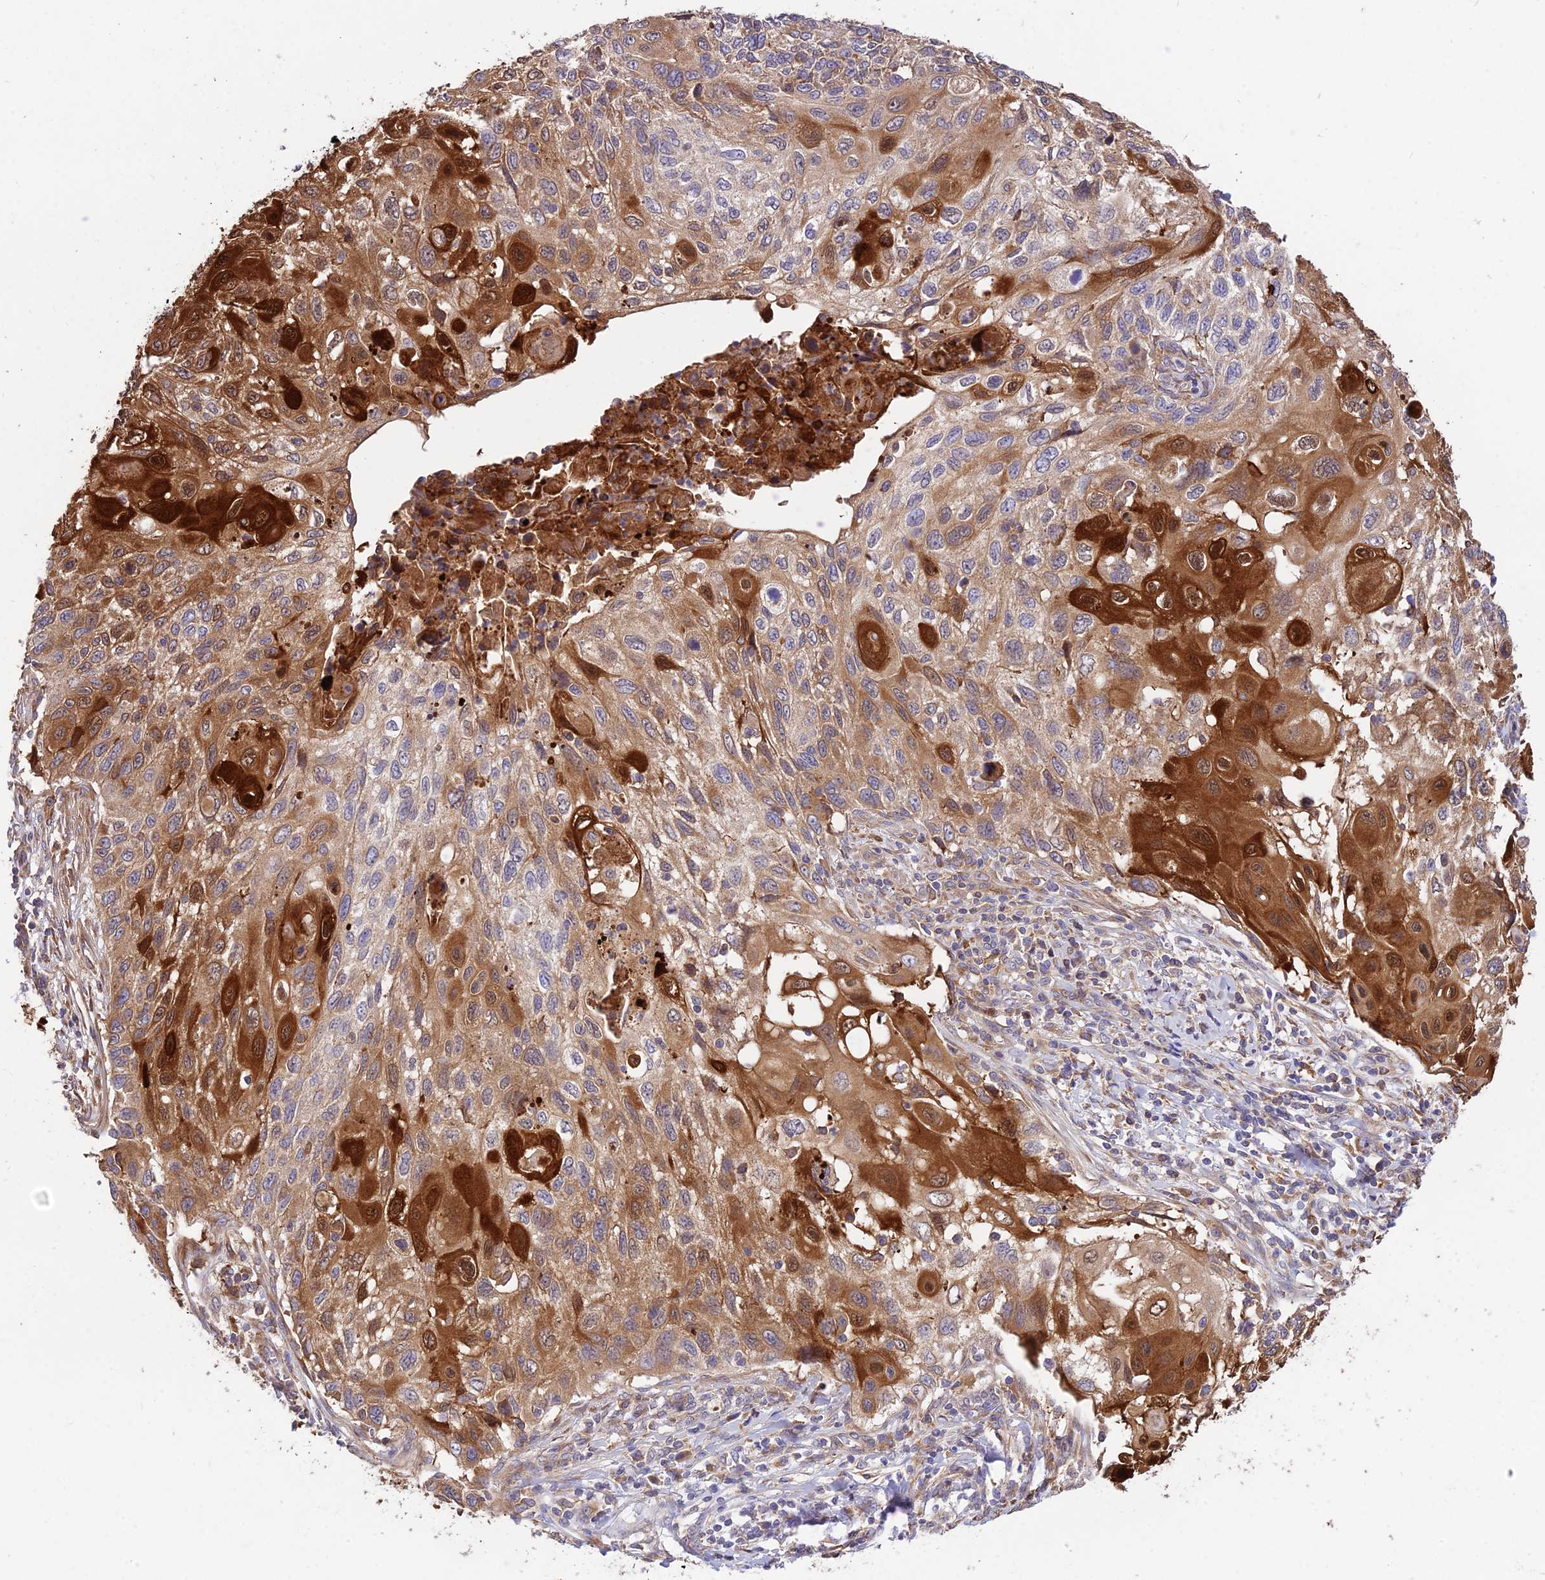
{"staining": {"intensity": "strong", "quantity": "25%-75%", "location": "cytoplasmic/membranous"}, "tissue": "cervical cancer", "cell_type": "Tumor cells", "image_type": "cancer", "snomed": [{"axis": "morphology", "description": "Squamous cell carcinoma, NOS"}, {"axis": "topography", "description": "Cervix"}], "caption": "The micrograph displays immunohistochemical staining of cervical squamous cell carcinoma. There is strong cytoplasmic/membranous expression is present in about 25%-75% of tumor cells.", "gene": "ROCK1", "patient": {"sex": "female", "age": 70}}